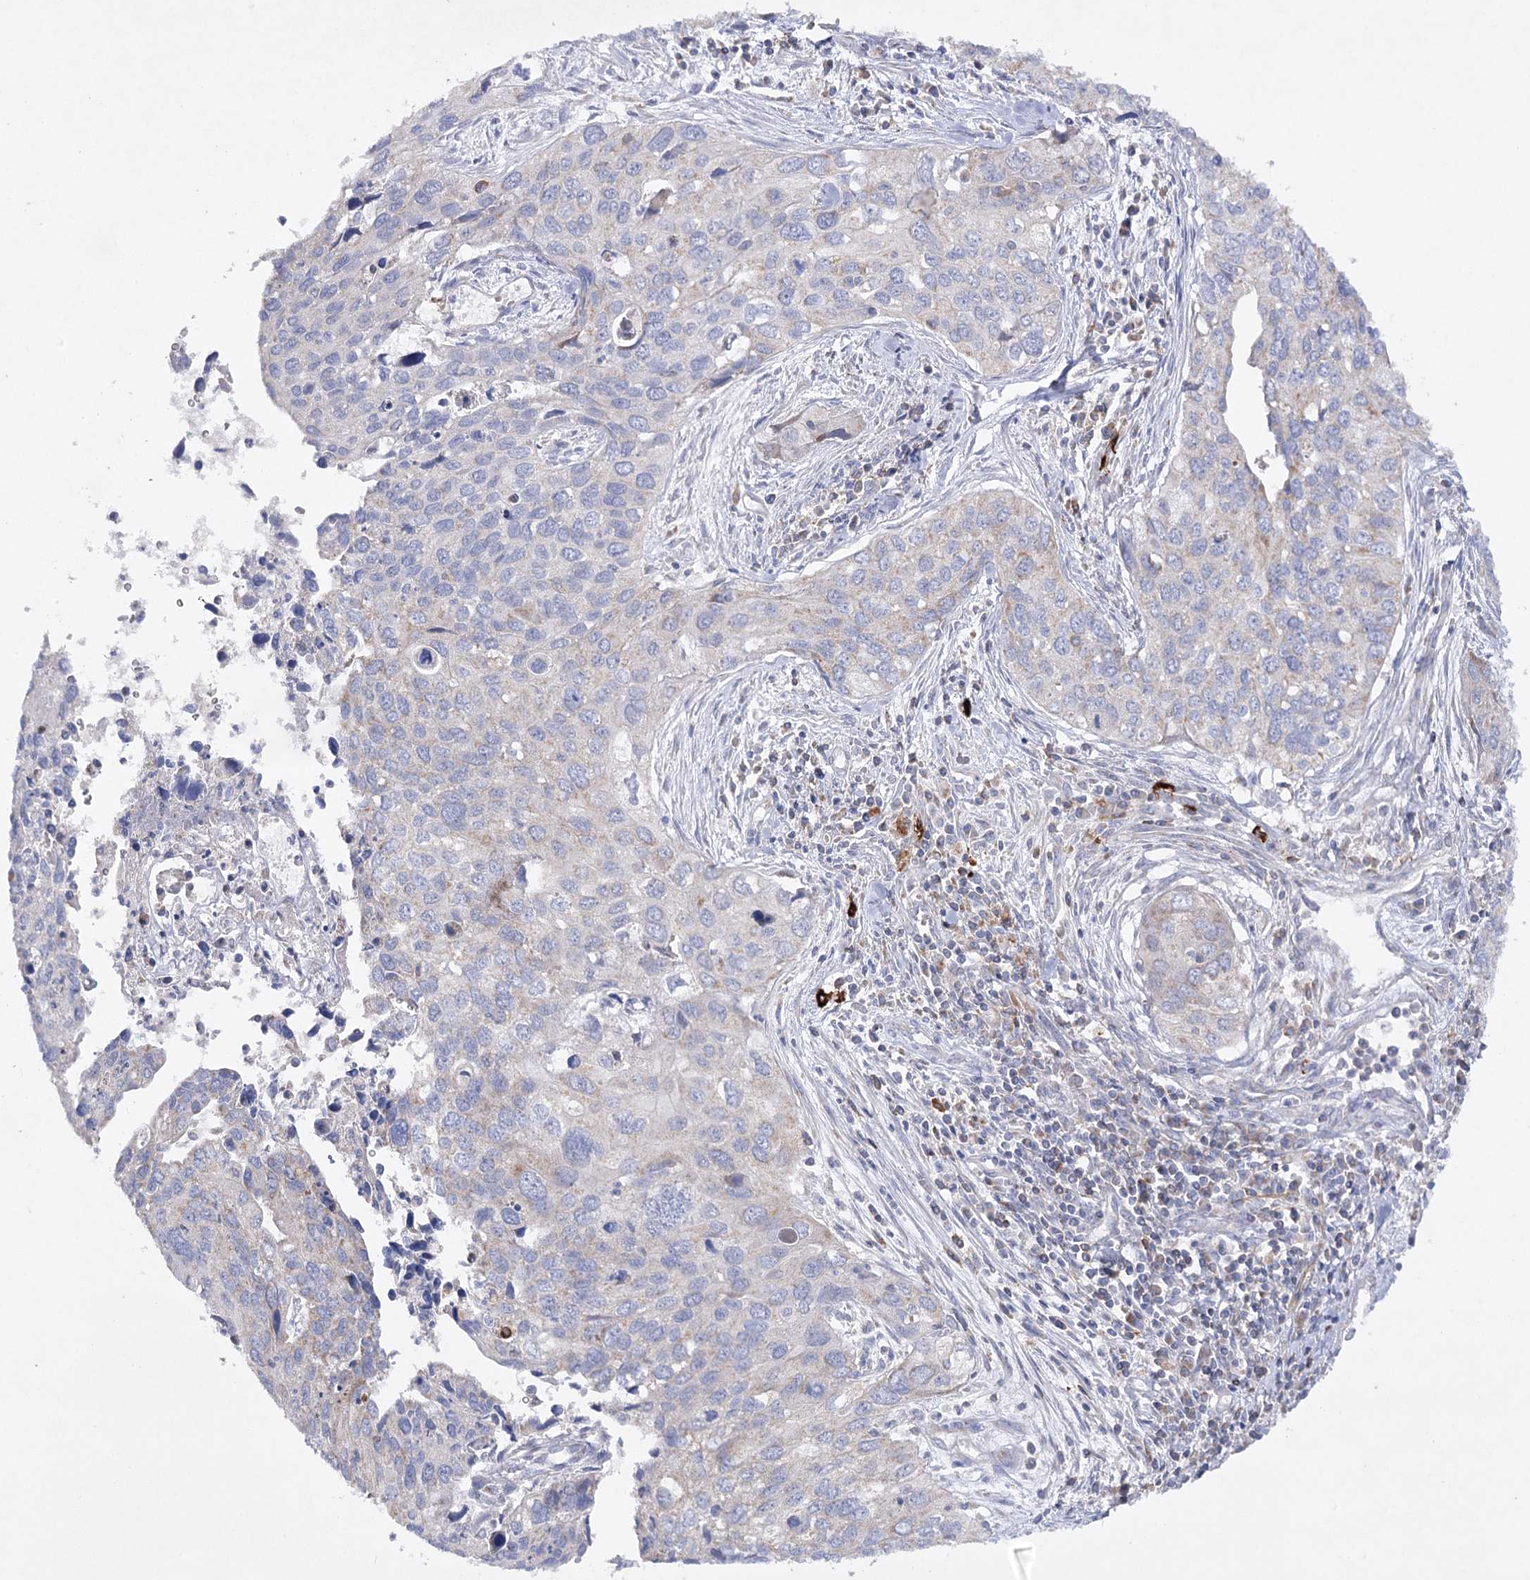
{"staining": {"intensity": "negative", "quantity": "none", "location": "none"}, "tissue": "cervical cancer", "cell_type": "Tumor cells", "image_type": "cancer", "snomed": [{"axis": "morphology", "description": "Squamous cell carcinoma, NOS"}, {"axis": "topography", "description": "Cervix"}], "caption": "The IHC image has no significant expression in tumor cells of cervical squamous cell carcinoma tissue.", "gene": "COX15", "patient": {"sex": "female", "age": 55}}